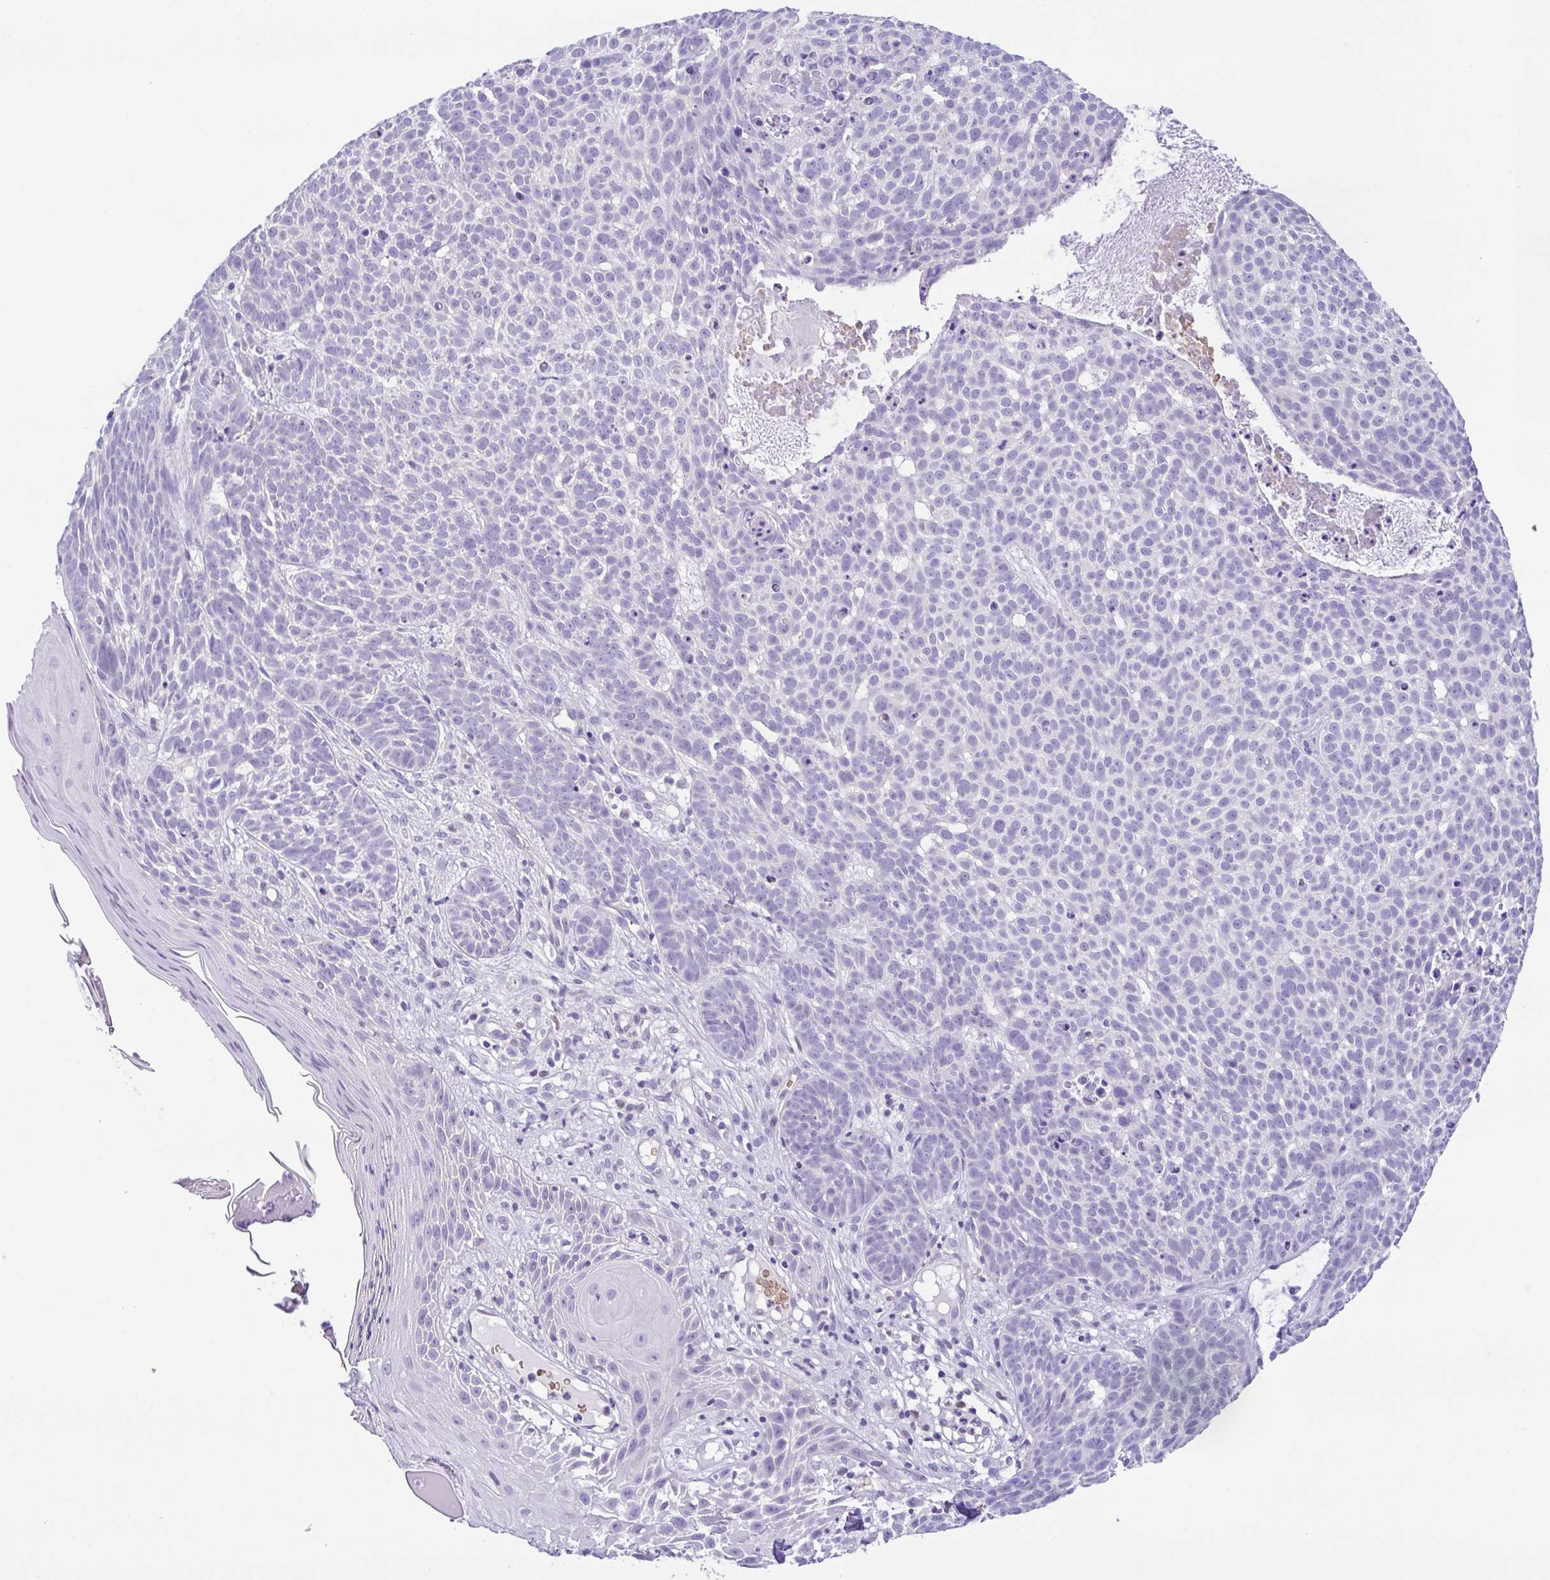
{"staining": {"intensity": "negative", "quantity": "none", "location": "none"}, "tissue": "skin cancer", "cell_type": "Tumor cells", "image_type": "cancer", "snomed": [{"axis": "morphology", "description": "Basal cell carcinoma"}, {"axis": "topography", "description": "Skin"}], "caption": "Human skin cancer (basal cell carcinoma) stained for a protein using immunohistochemistry (IHC) reveals no positivity in tumor cells.", "gene": "EPB42", "patient": {"sex": "male", "age": 90}}